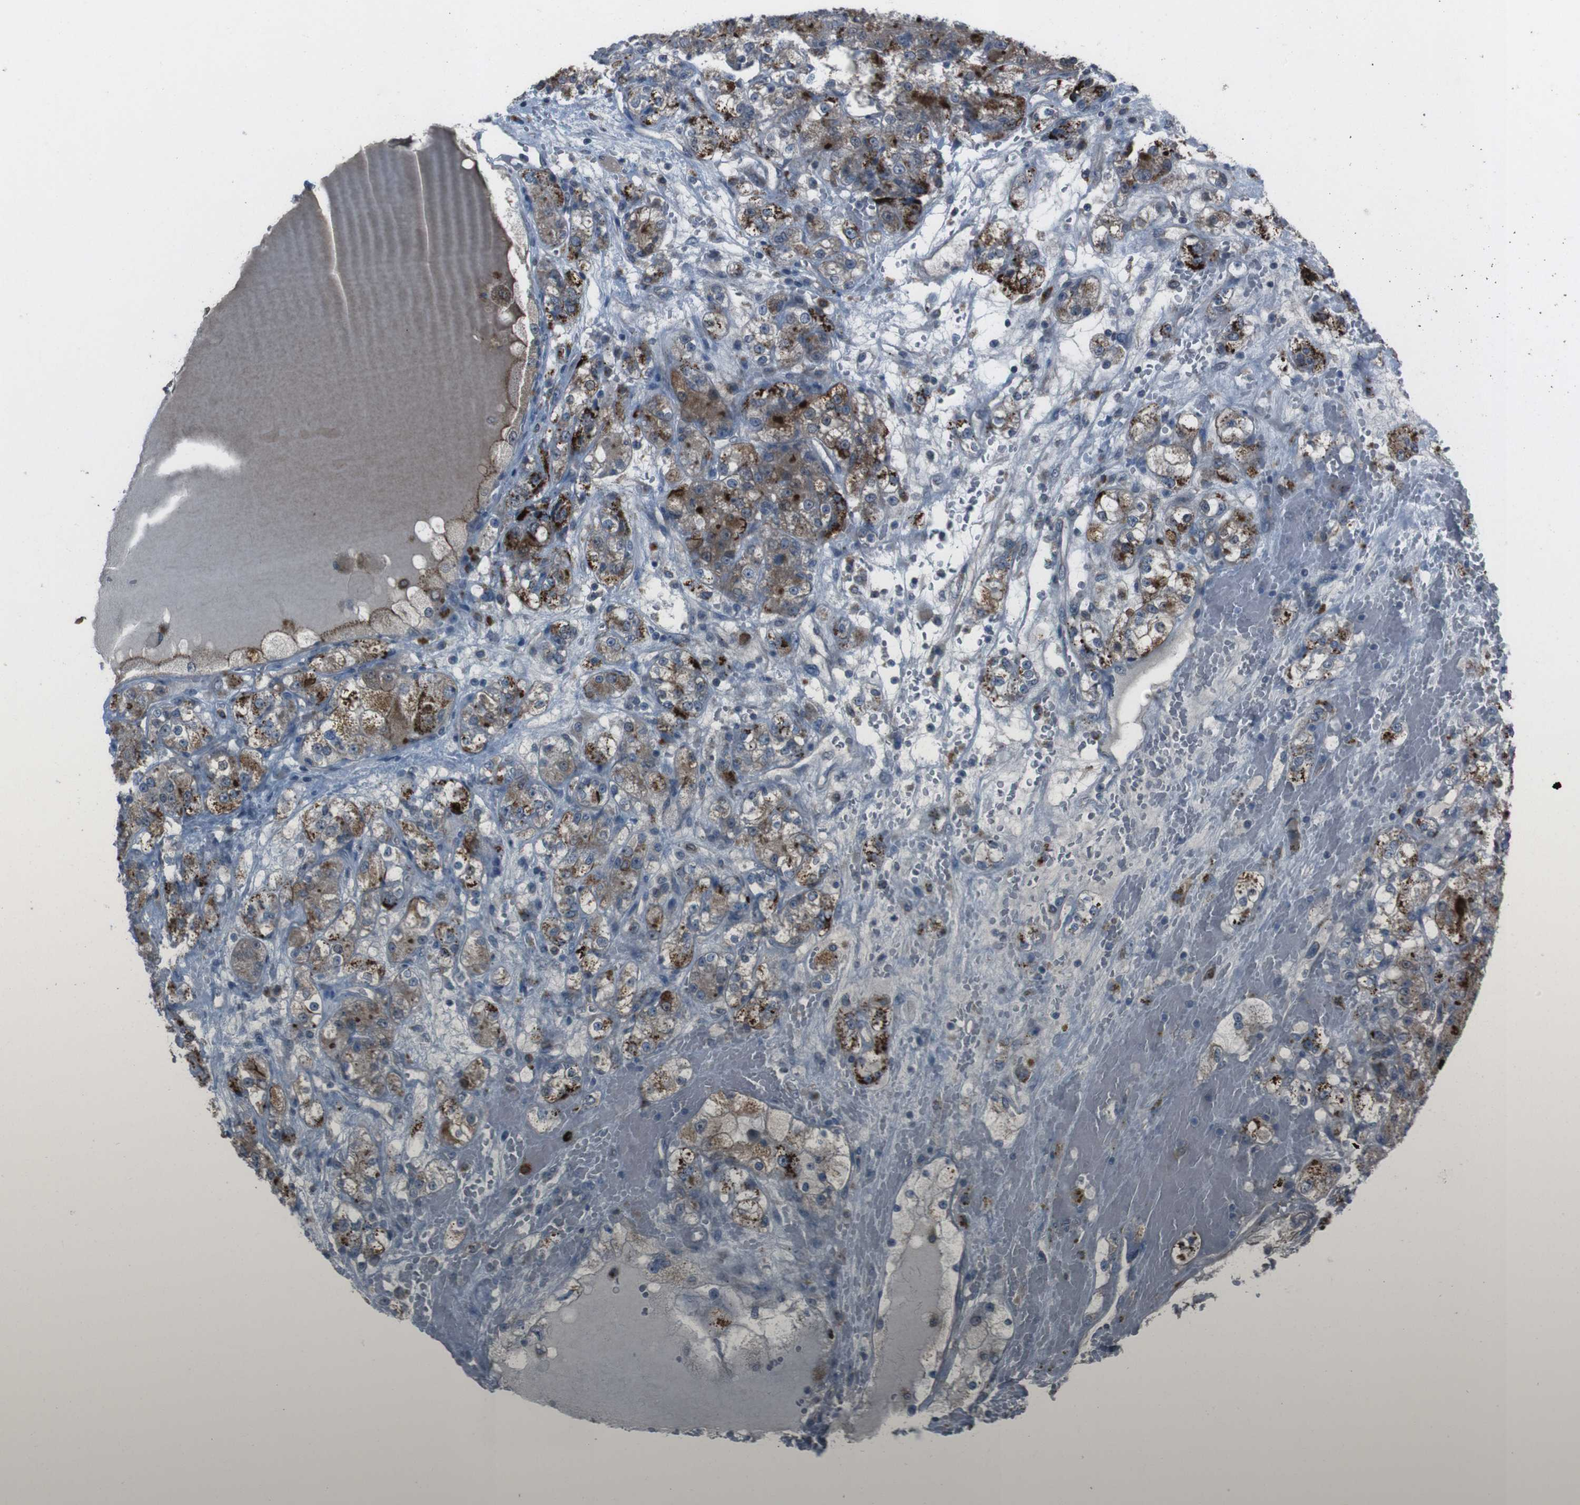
{"staining": {"intensity": "moderate", "quantity": ">75%", "location": "cytoplasmic/membranous"}, "tissue": "renal cancer", "cell_type": "Tumor cells", "image_type": "cancer", "snomed": [{"axis": "morphology", "description": "Normal tissue, NOS"}, {"axis": "morphology", "description": "Adenocarcinoma, NOS"}, {"axis": "topography", "description": "Kidney"}], "caption": "Tumor cells demonstrate moderate cytoplasmic/membranous staining in approximately >75% of cells in renal cancer.", "gene": "EFNA5", "patient": {"sex": "male", "age": 61}}